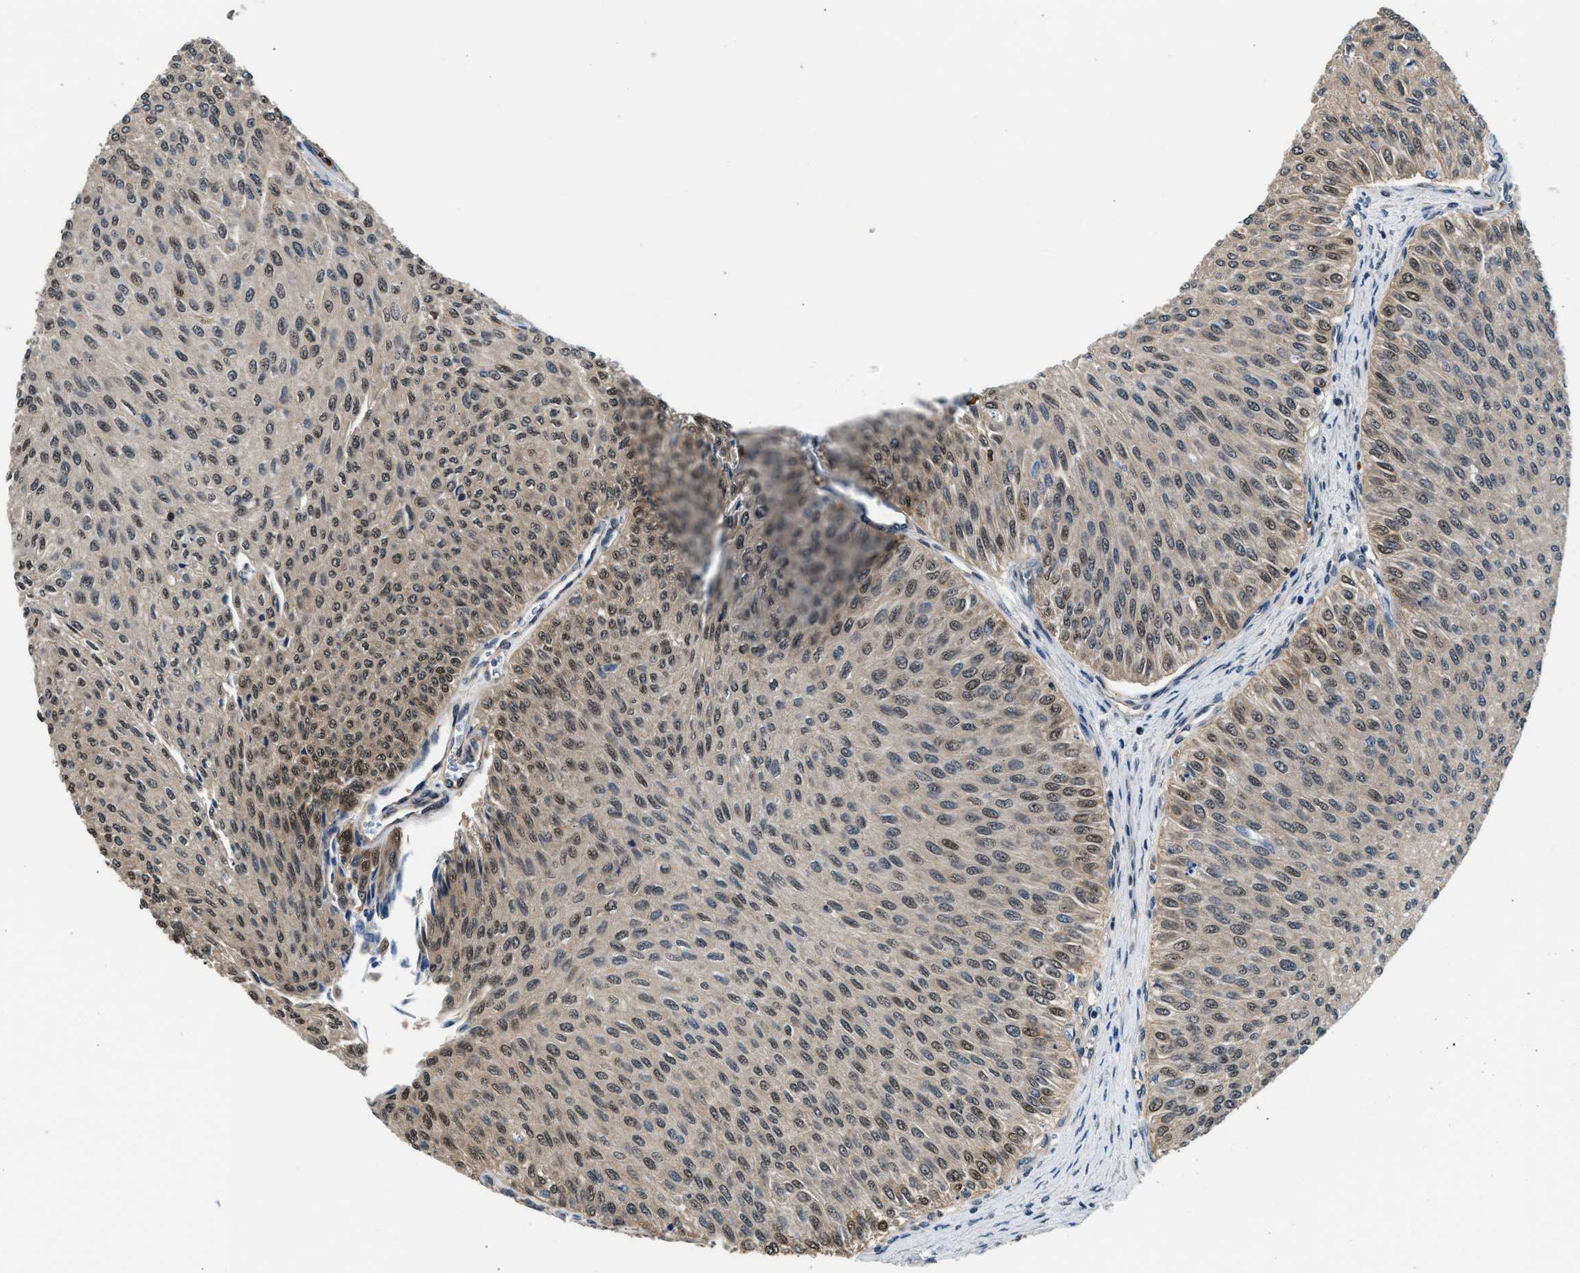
{"staining": {"intensity": "weak", "quantity": ">75%", "location": "nuclear"}, "tissue": "urothelial cancer", "cell_type": "Tumor cells", "image_type": "cancer", "snomed": [{"axis": "morphology", "description": "Urothelial carcinoma, Low grade"}, {"axis": "topography", "description": "Urinary bladder"}], "caption": "Tumor cells demonstrate low levels of weak nuclear expression in about >75% of cells in urothelial cancer.", "gene": "RBM33", "patient": {"sex": "male", "age": 78}}